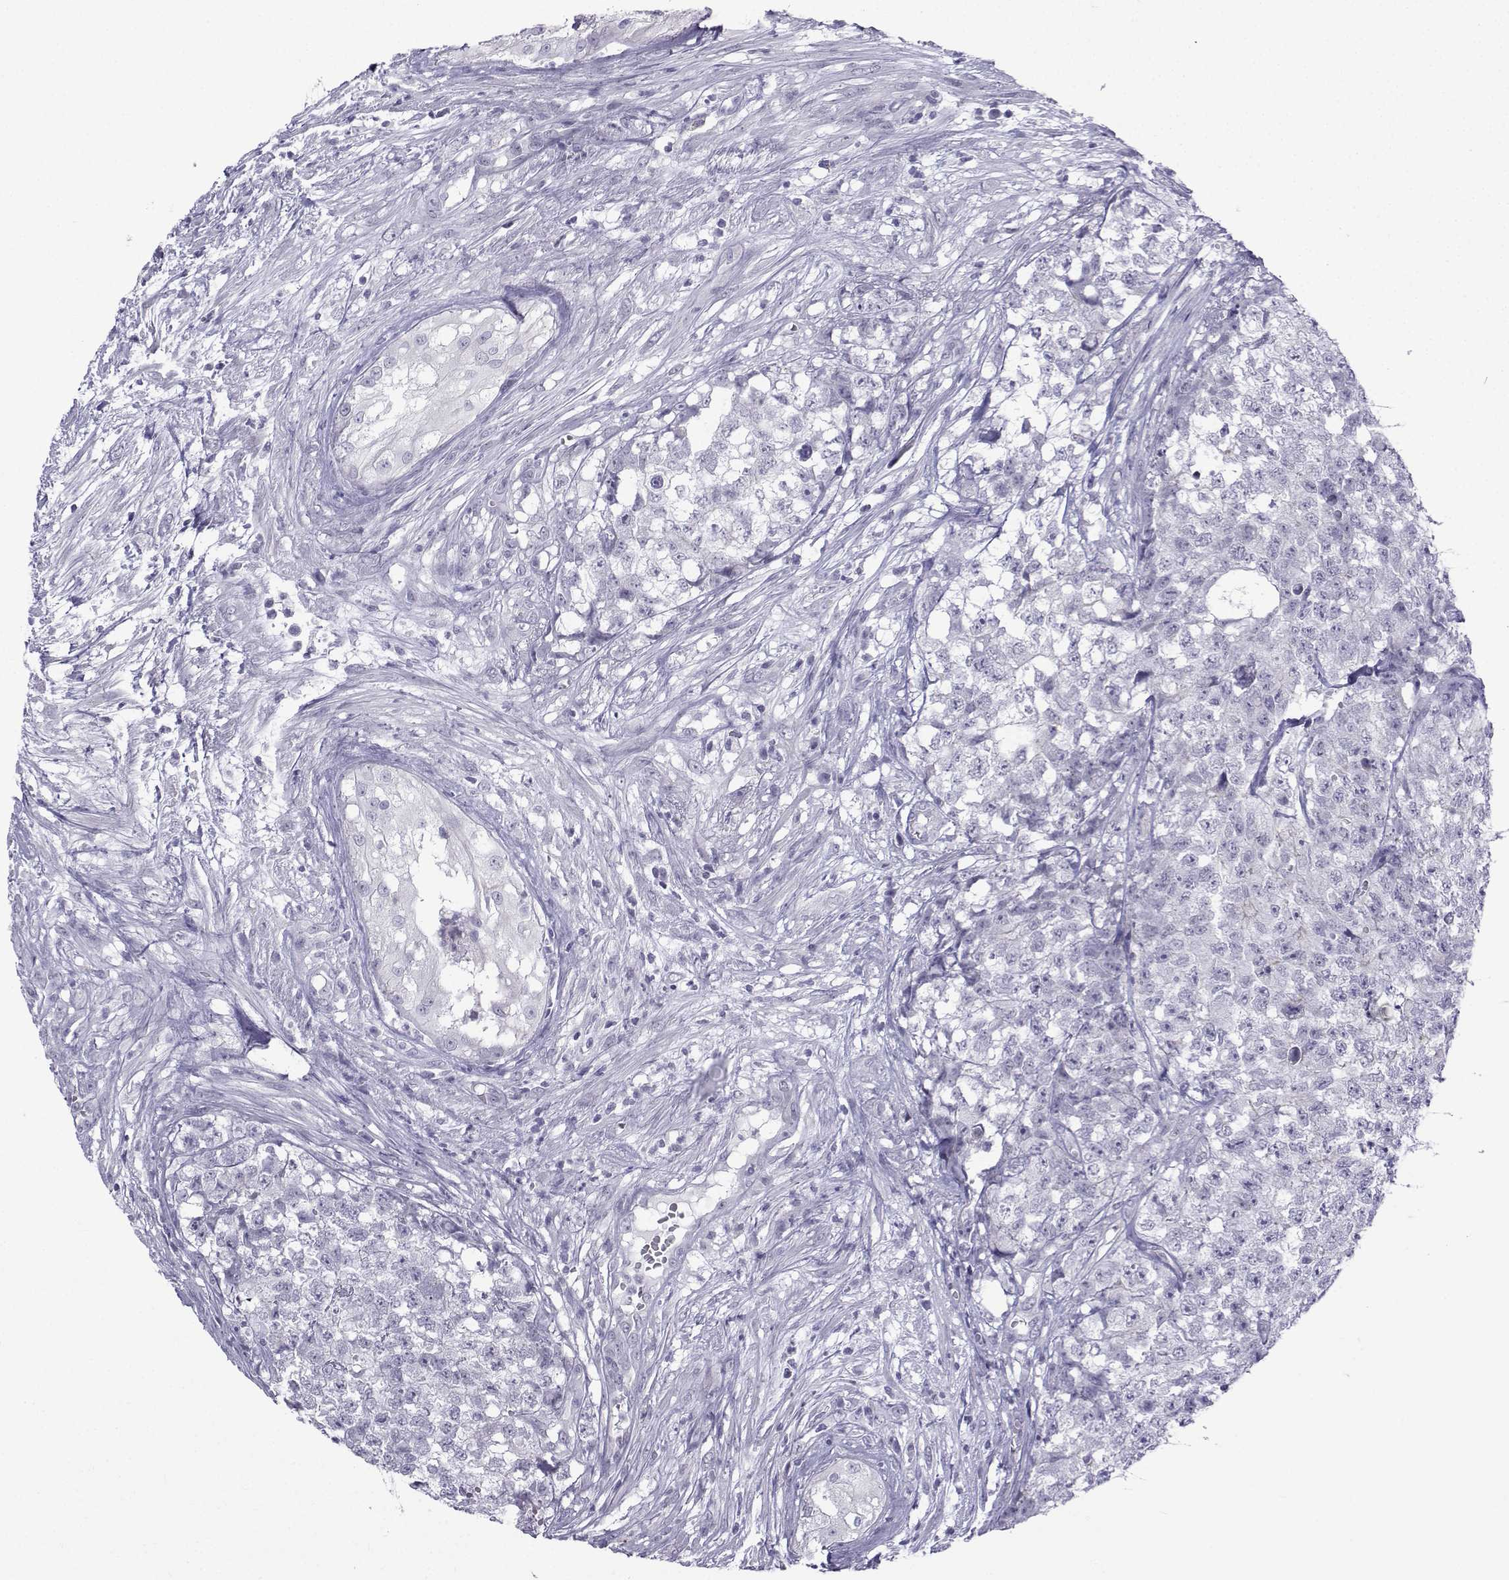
{"staining": {"intensity": "negative", "quantity": "none", "location": "none"}, "tissue": "testis cancer", "cell_type": "Tumor cells", "image_type": "cancer", "snomed": [{"axis": "morphology", "description": "Seminoma, NOS"}, {"axis": "morphology", "description": "Carcinoma, Embryonal, NOS"}, {"axis": "topography", "description": "Testis"}], "caption": "This is an IHC histopathology image of human testis cancer. There is no staining in tumor cells.", "gene": "CFAP53", "patient": {"sex": "male", "age": 22}}